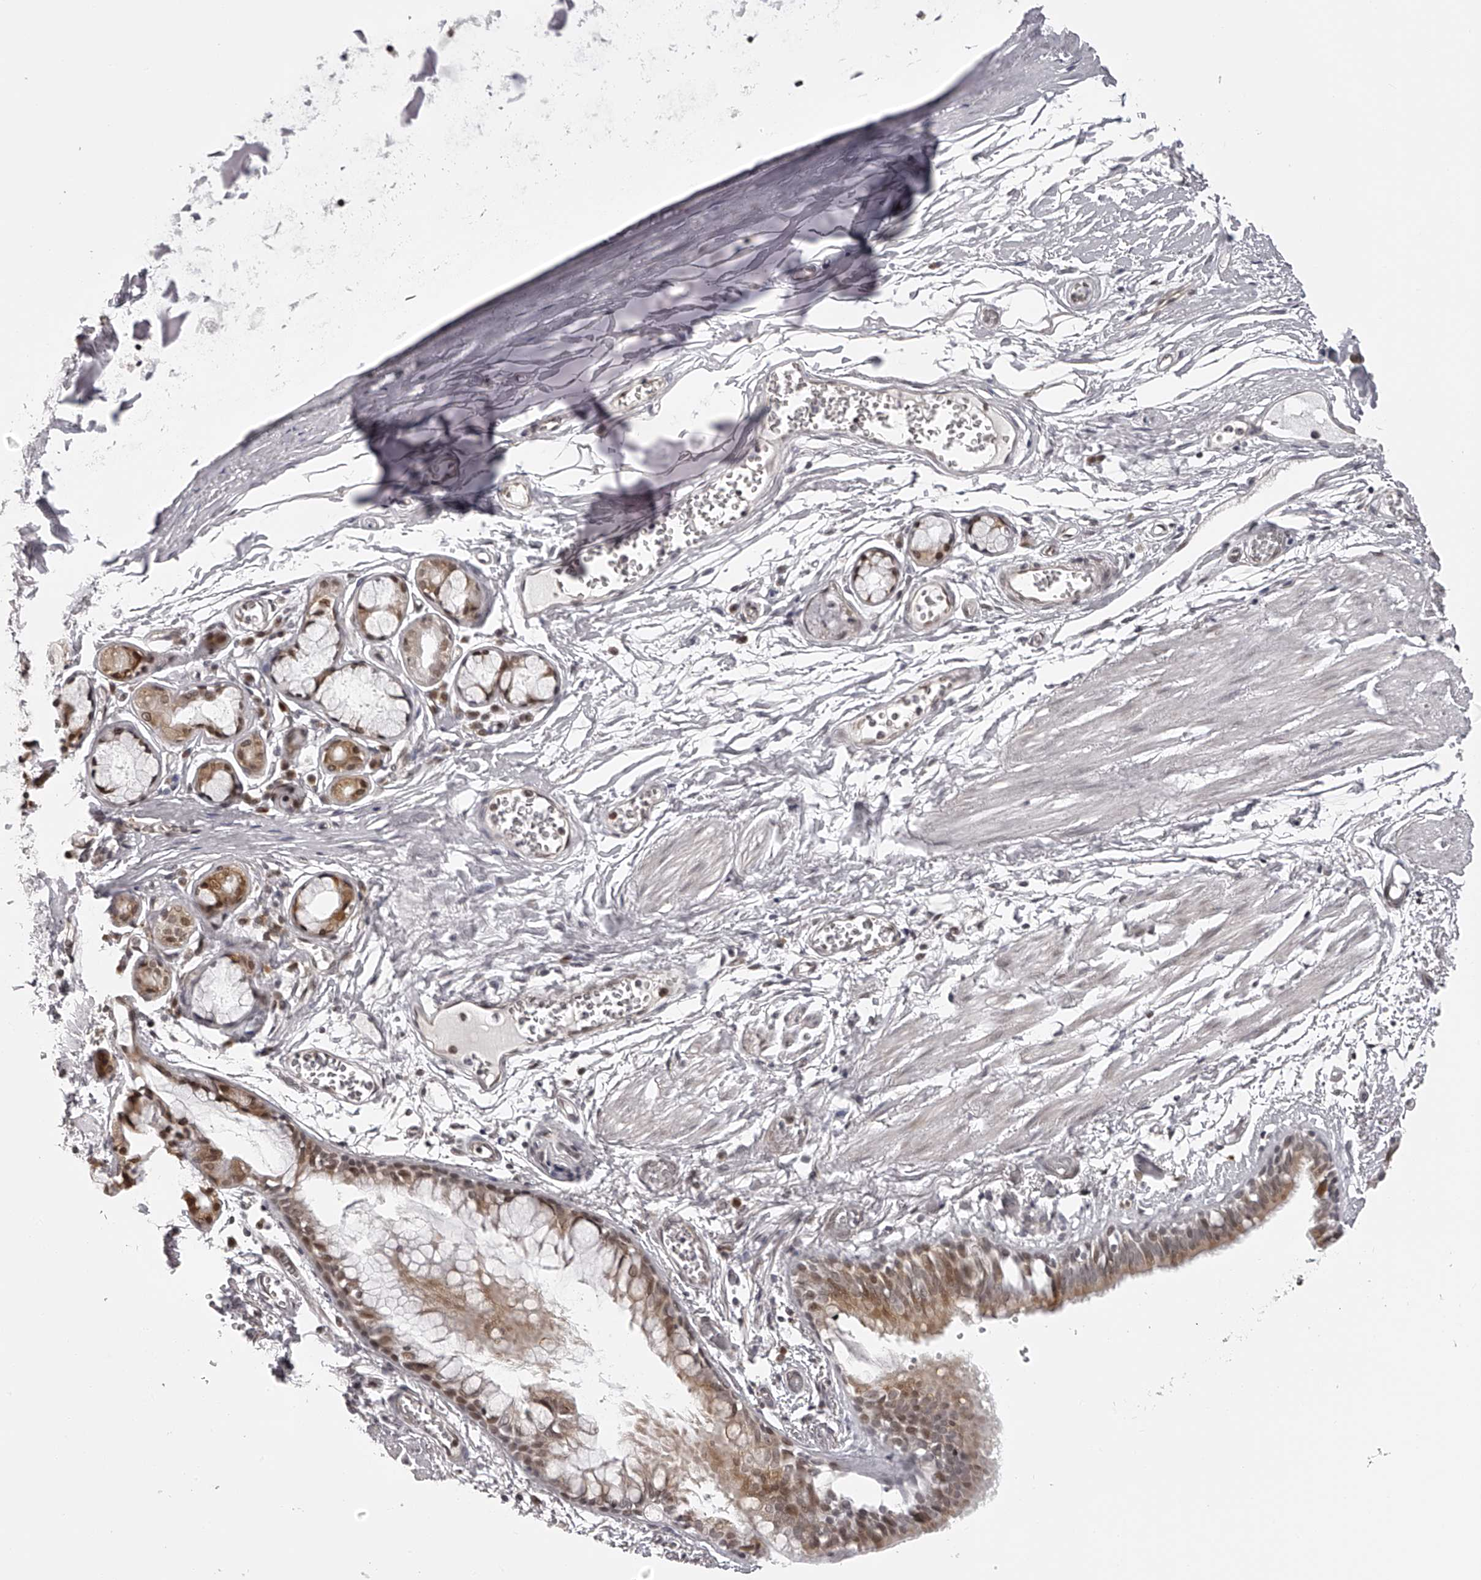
{"staining": {"intensity": "moderate", "quantity": "25%-75%", "location": "cytoplasmic/membranous,nuclear"}, "tissue": "bronchus", "cell_type": "Respiratory epithelial cells", "image_type": "normal", "snomed": [{"axis": "morphology", "description": "Normal tissue, NOS"}, {"axis": "topography", "description": "Bronchus"}, {"axis": "topography", "description": "Lung"}], "caption": "High-power microscopy captured an immunohistochemistry (IHC) micrograph of benign bronchus, revealing moderate cytoplasmic/membranous,nuclear expression in approximately 25%-75% of respiratory epithelial cells.", "gene": "ODF2L", "patient": {"sex": "male", "age": 56}}